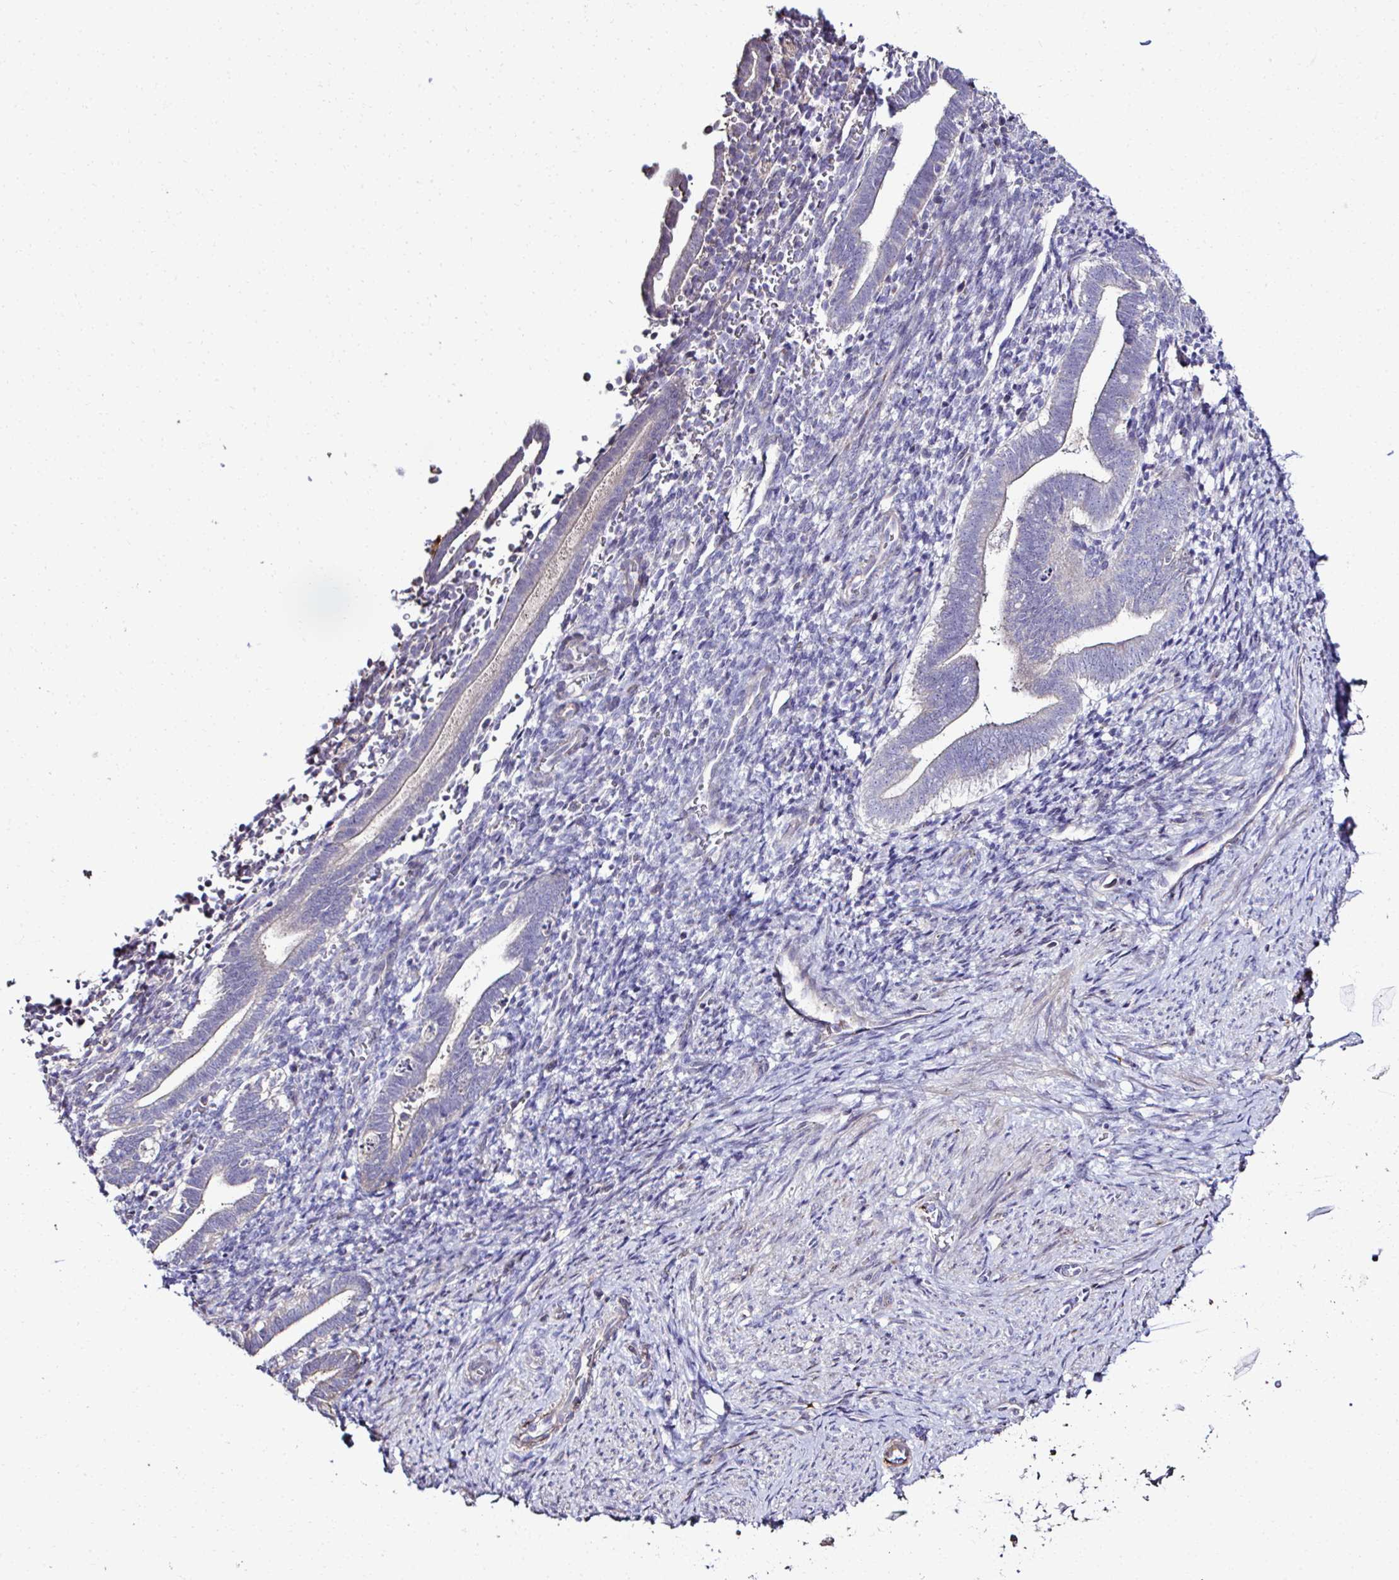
{"staining": {"intensity": "negative", "quantity": "none", "location": "none"}, "tissue": "endometrium", "cell_type": "Cells in endometrial stroma", "image_type": "normal", "snomed": [{"axis": "morphology", "description": "Normal tissue, NOS"}, {"axis": "topography", "description": "Endometrium"}], "caption": "Immunohistochemistry photomicrograph of benign endometrium: endometrium stained with DAB (3,3'-diaminobenzidine) shows no significant protein positivity in cells in endometrial stroma.", "gene": "CCDC85C", "patient": {"sex": "female", "age": 34}}